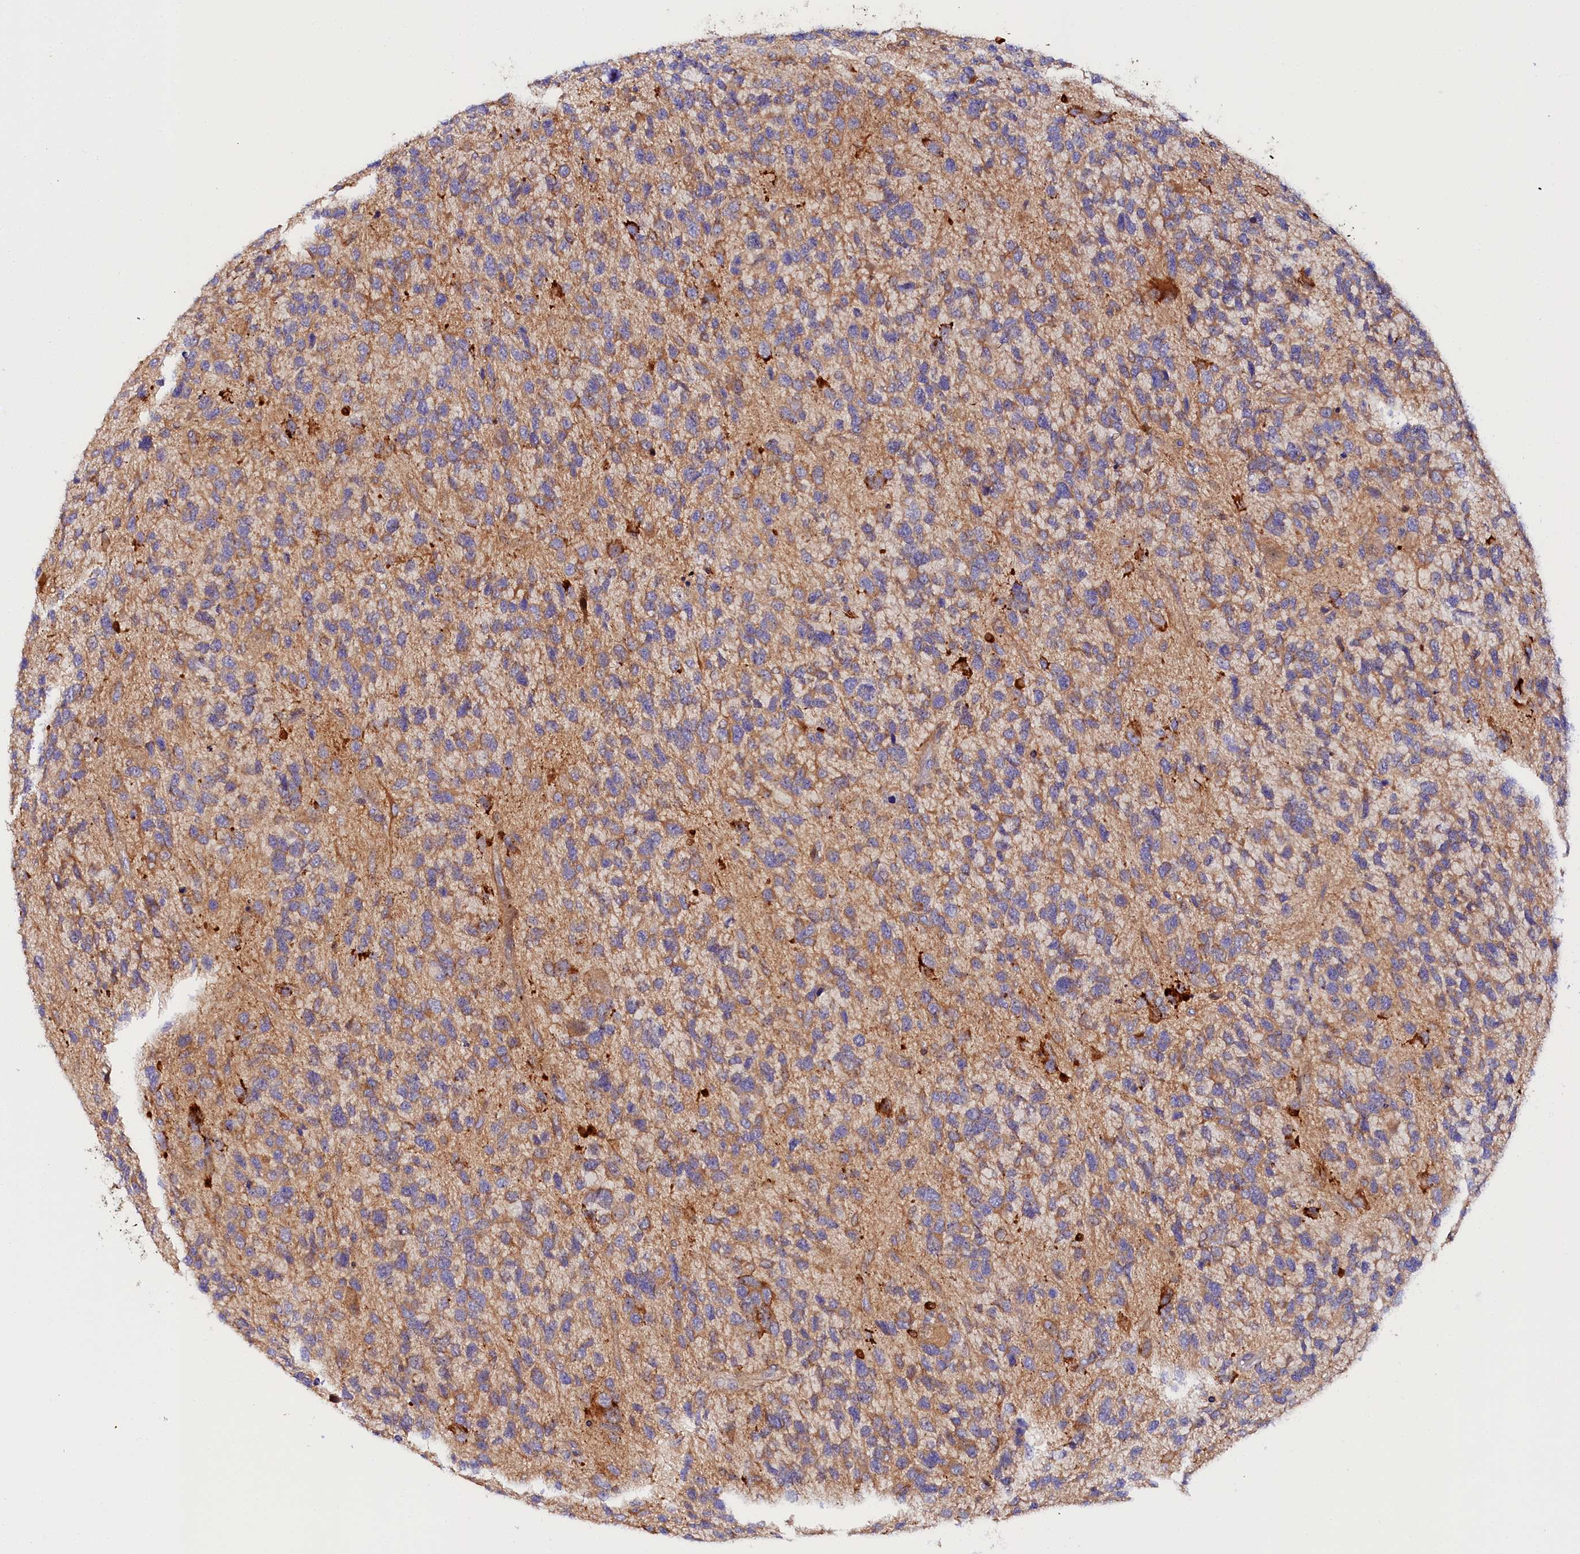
{"staining": {"intensity": "weak", "quantity": "25%-75%", "location": "cytoplasmic/membranous"}, "tissue": "glioma", "cell_type": "Tumor cells", "image_type": "cancer", "snomed": [{"axis": "morphology", "description": "Glioma, malignant, High grade"}, {"axis": "topography", "description": "Brain"}], "caption": "Human glioma stained with a protein marker displays weak staining in tumor cells.", "gene": "KATNB1", "patient": {"sex": "female", "age": 58}}